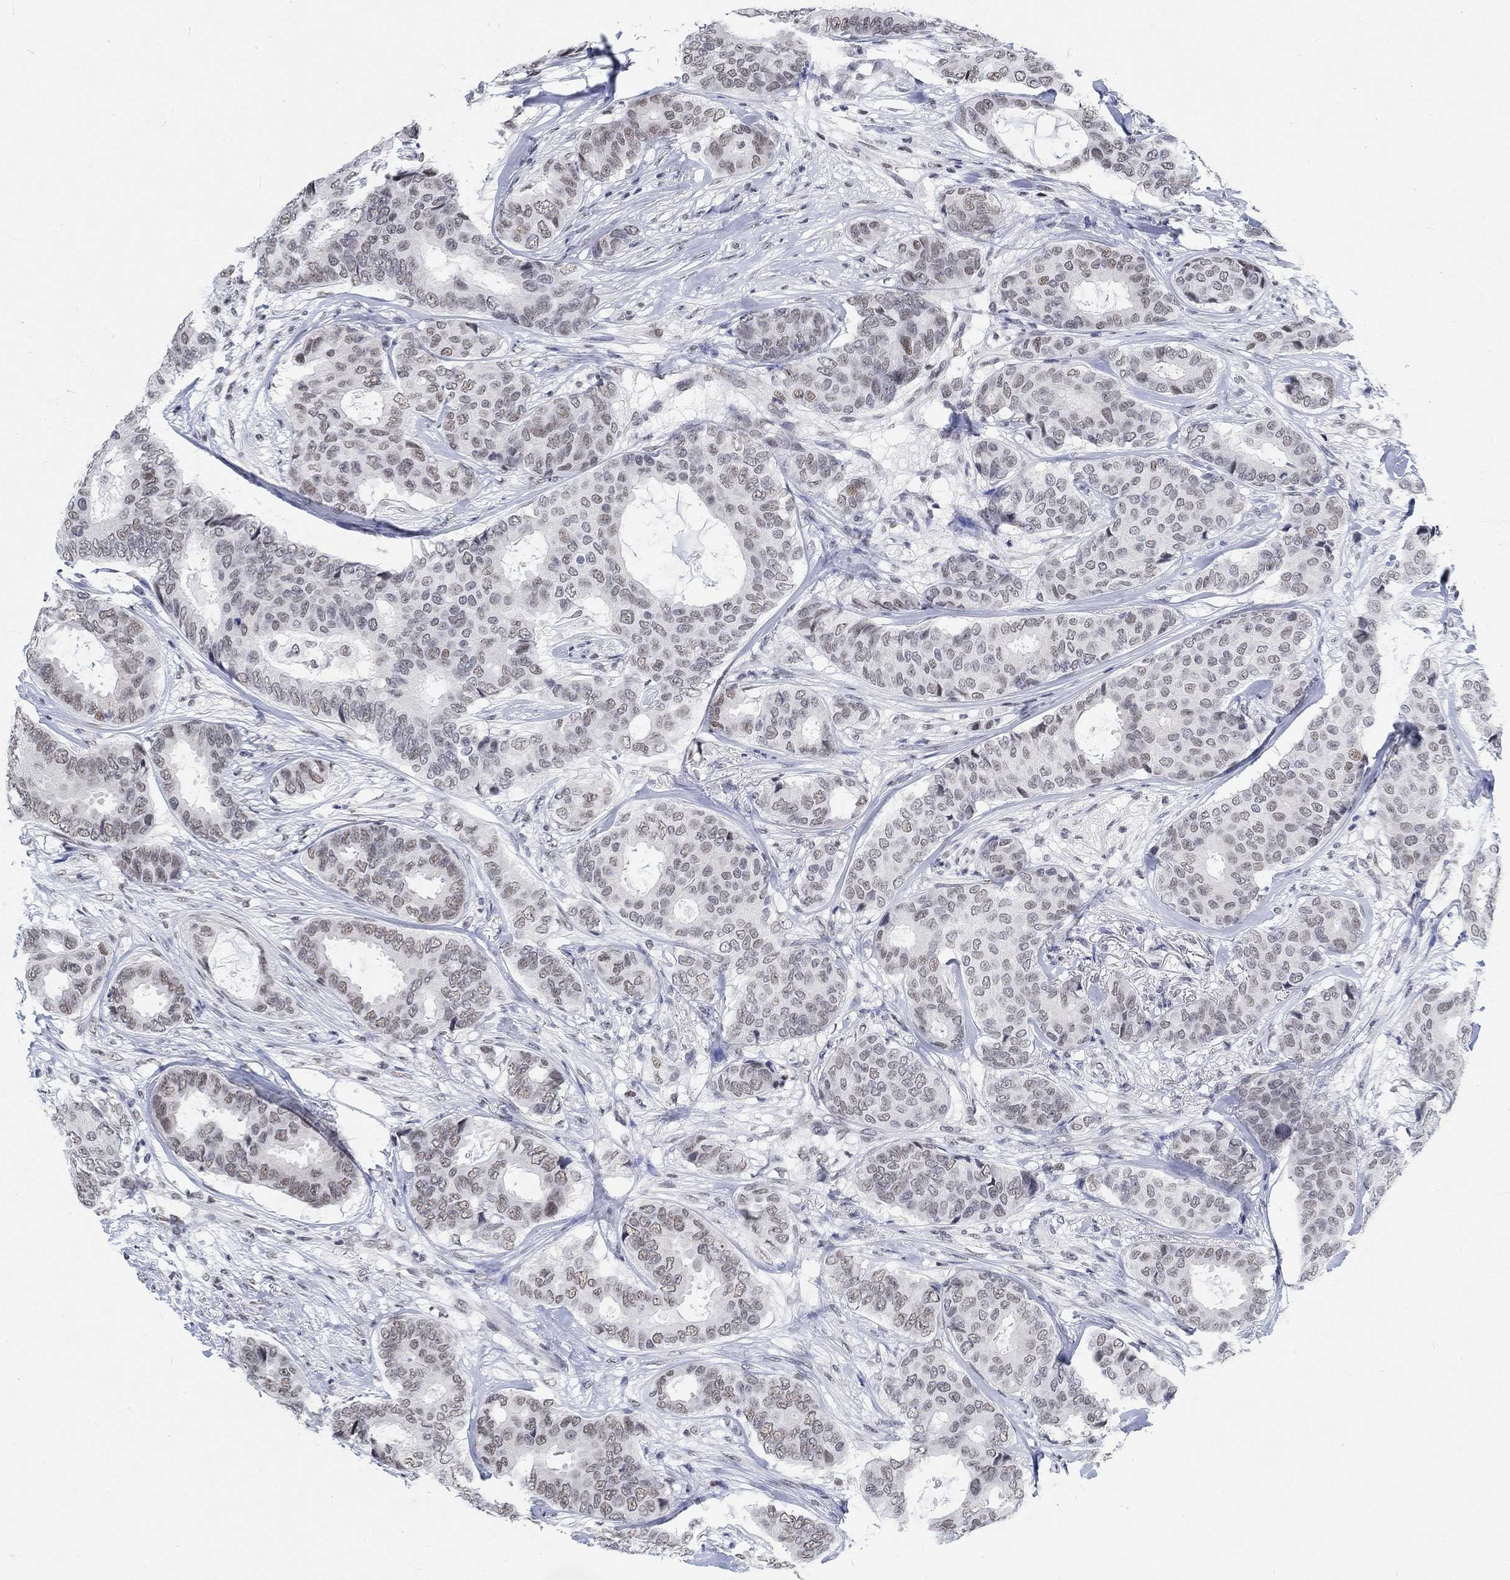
{"staining": {"intensity": "weak", "quantity": "<25%", "location": "nuclear"}, "tissue": "breast cancer", "cell_type": "Tumor cells", "image_type": "cancer", "snomed": [{"axis": "morphology", "description": "Duct carcinoma"}, {"axis": "topography", "description": "Breast"}], "caption": "Tumor cells are negative for protein expression in human intraductal carcinoma (breast).", "gene": "KCNH8", "patient": {"sex": "female", "age": 75}}